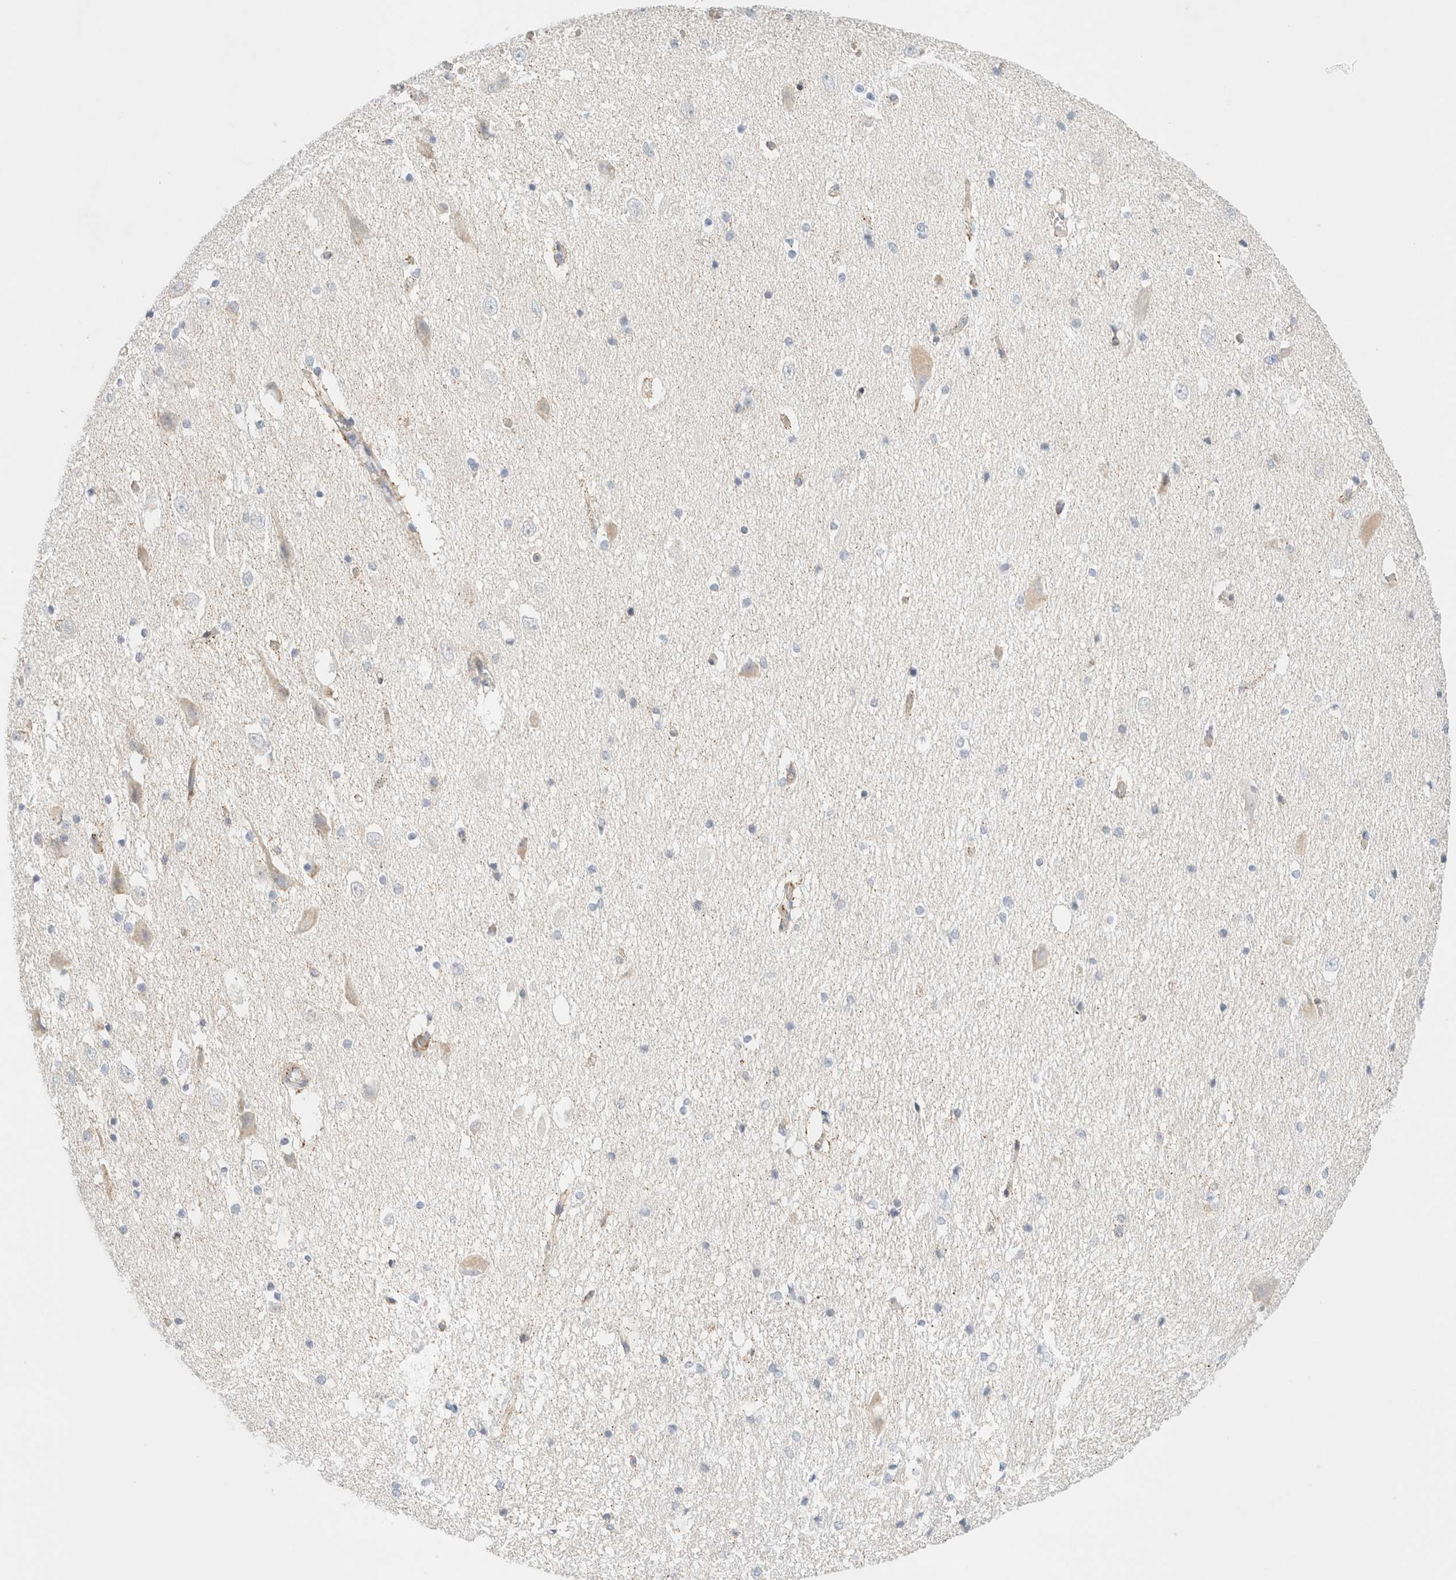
{"staining": {"intensity": "negative", "quantity": "none", "location": "none"}, "tissue": "hippocampus", "cell_type": "Glial cells", "image_type": "normal", "snomed": [{"axis": "morphology", "description": "Normal tissue, NOS"}, {"axis": "topography", "description": "Hippocampus"}], "caption": "Micrograph shows no protein expression in glial cells of normal hippocampus.", "gene": "SLC25A48", "patient": {"sex": "female", "age": 19}}